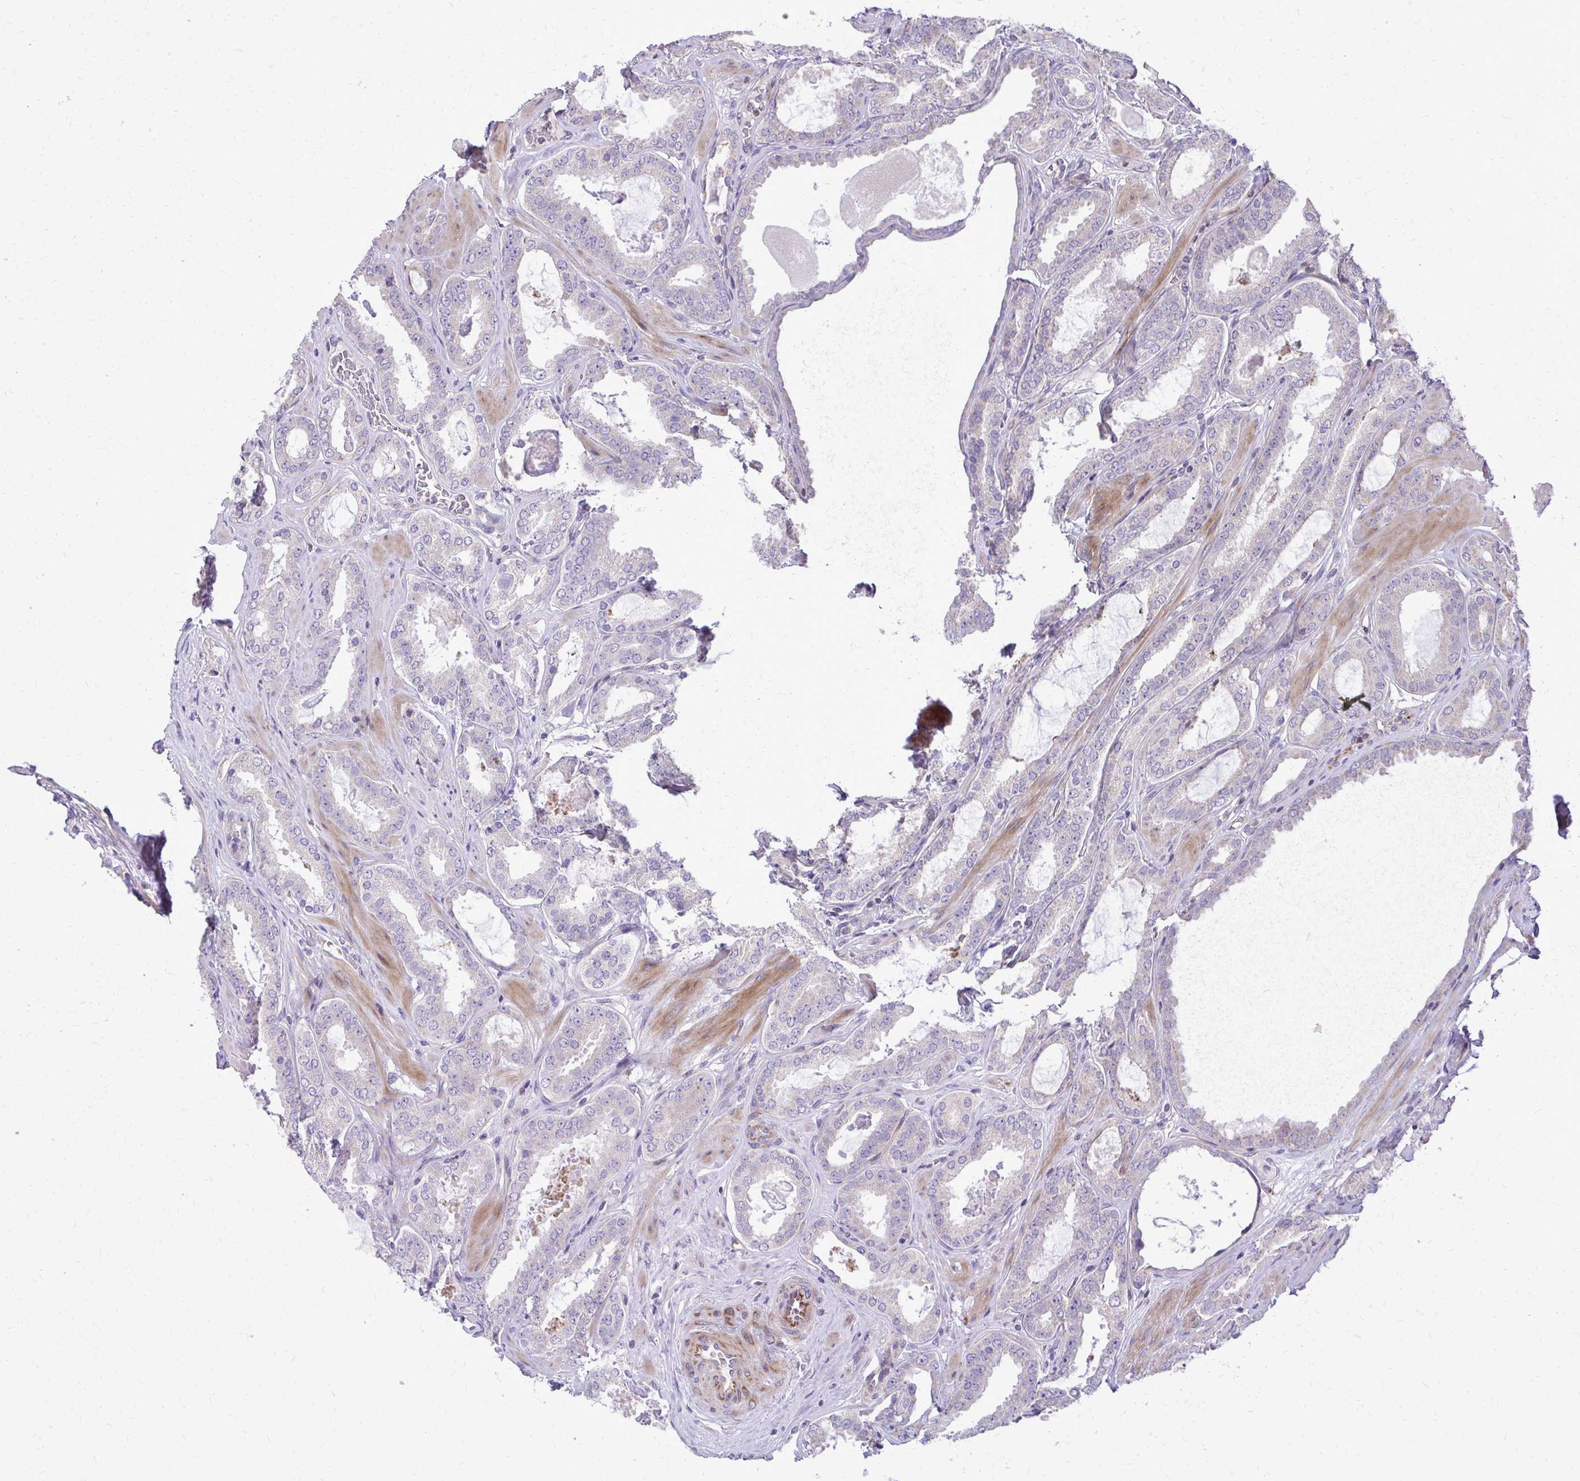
{"staining": {"intensity": "negative", "quantity": "none", "location": "none"}, "tissue": "prostate cancer", "cell_type": "Tumor cells", "image_type": "cancer", "snomed": [{"axis": "morphology", "description": "Adenocarcinoma, High grade"}, {"axis": "topography", "description": "Prostate"}], "caption": "Tumor cells are negative for protein expression in human prostate cancer (adenocarcinoma (high-grade)).", "gene": "ABCC3", "patient": {"sex": "male", "age": 63}}